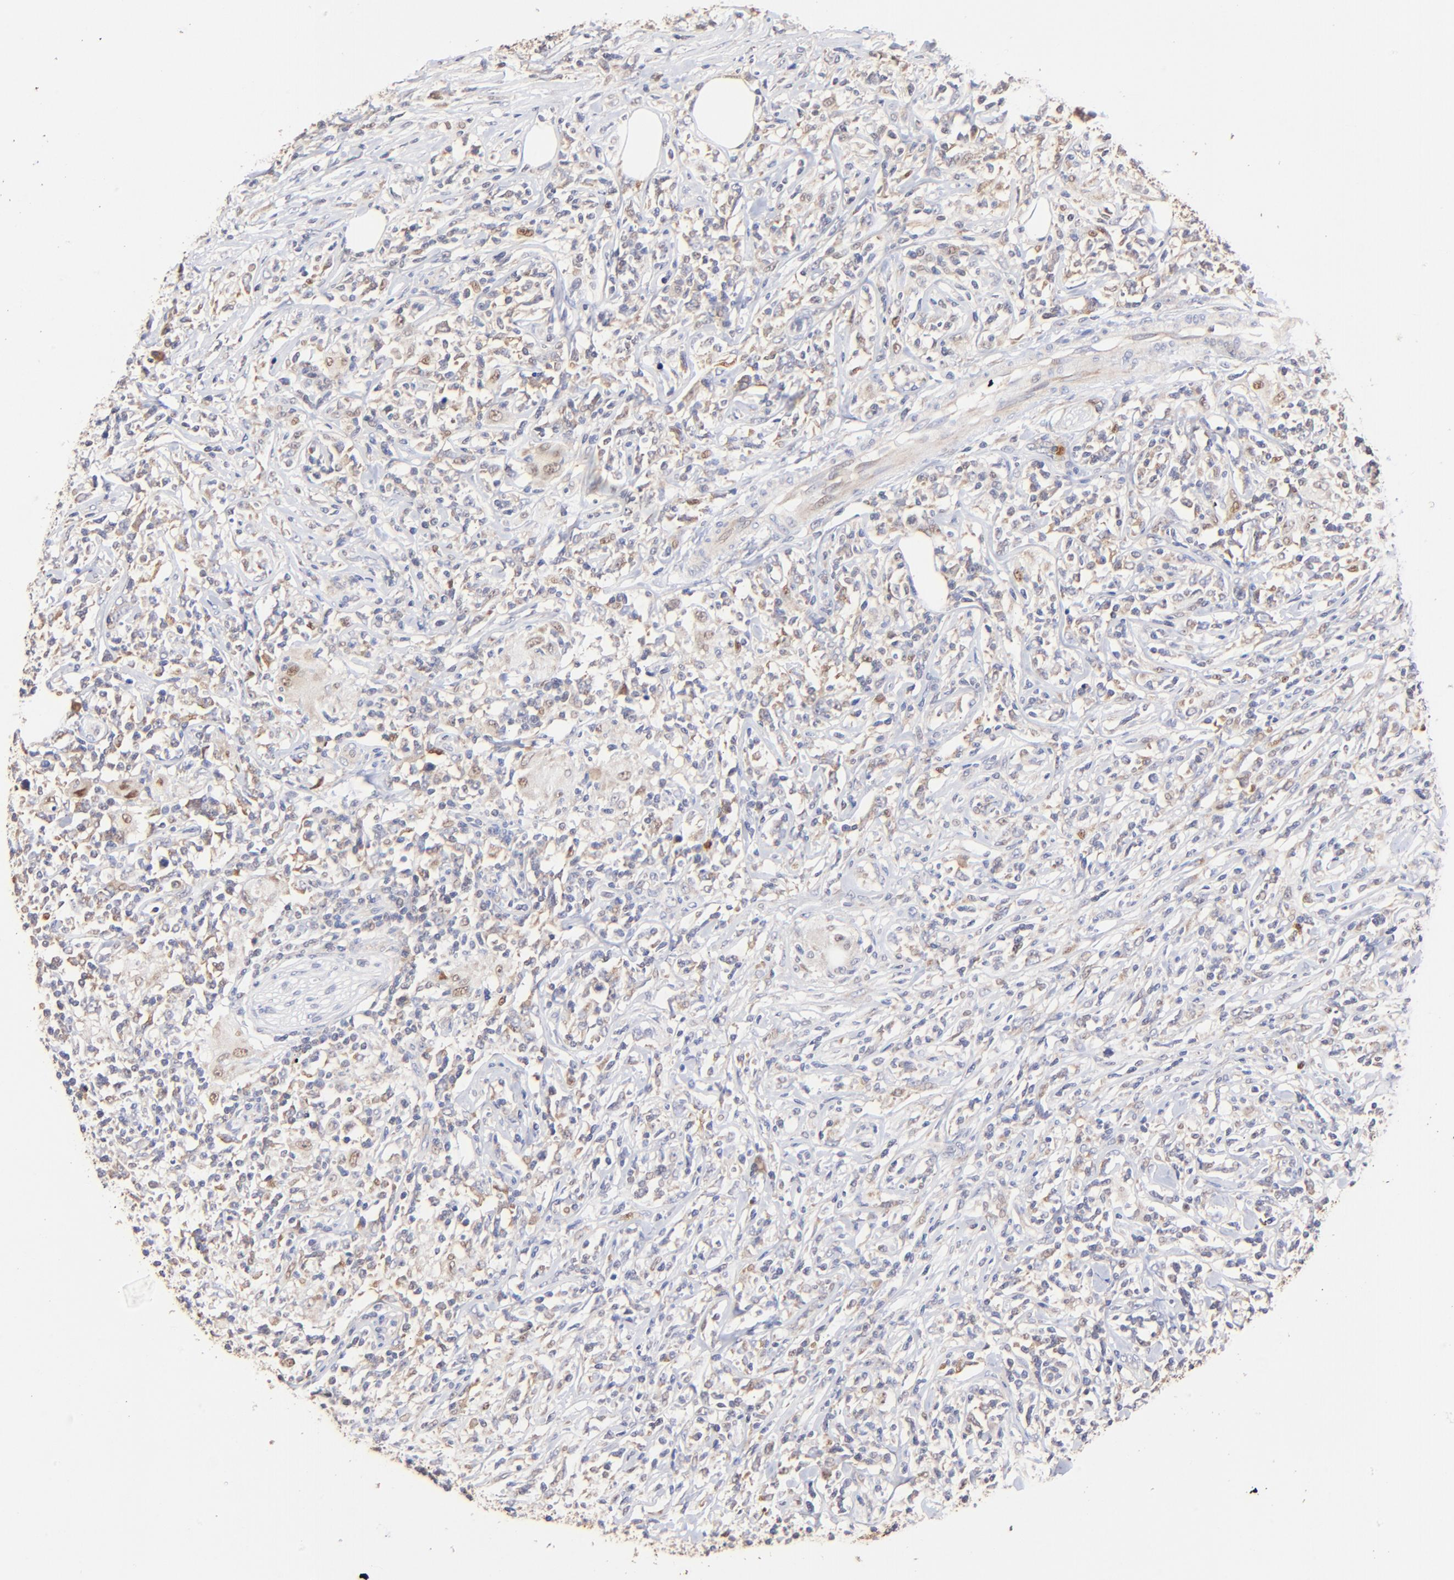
{"staining": {"intensity": "weak", "quantity": "<25%", "location": "cytoplasmic/membranous,nuclear"}, "tissue": "lymphoma", "cell_type": "Tumor cells", "image_type": "cancer", "snomed": [{"axis": "morphology", "description": "Malignant lymphoma, non-Hodgkin's type, High grade"}, {"axis": "topography", "description": "Lymph node"}], "caption": "High magnification brightfield microscopy of lymphoma stained with DAB (3,3'-diaminobenzidine) (brown) and counterstained with hematoxylin (blue): tumor cells show no significant positivity.", "gene": "BBOF1", "patient": {"sex": "female", "age": 84}}